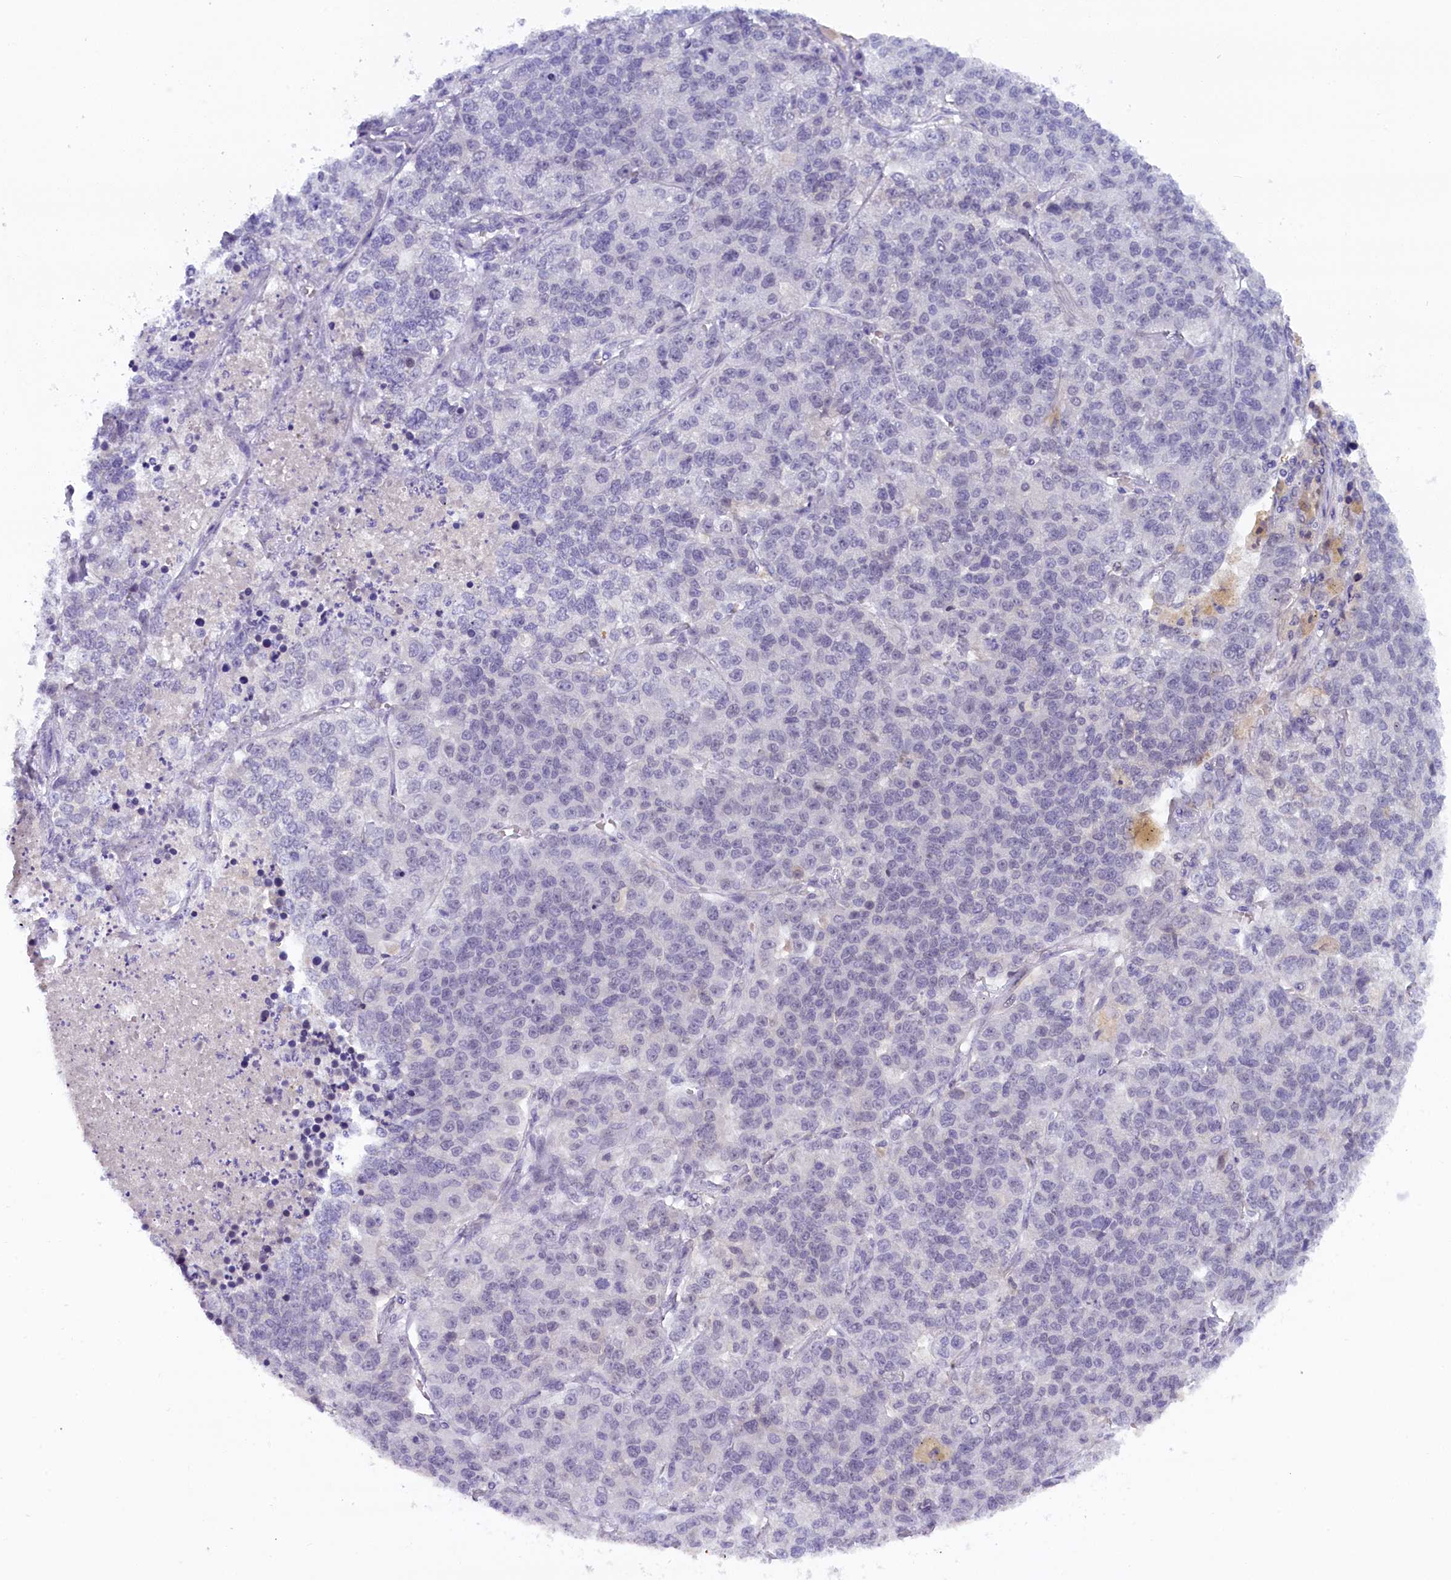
{"staining": {"intensity": "negative", "quantity": "none", "location": "none"}, "tissue": "lung cancer", "cell_type": "Tumor cells", "image_type": "cancer", "snomed": [{"axis": "morphology", "description": "Adenocarcinoma, NOS"}, {"axis": "topography", "description": "Lung"}], "caption": "Micrograph shows no protein positivity in tumor cells of lung adenocarcinoma tissue. The staining was performed using DAB to visualize the protein expression in brown, while the nuclei were stained in blue with hematoxylin (Magnification: 20x).", "gene": "CRAMP1", "patient": {"sex": "male", "age": 49}}